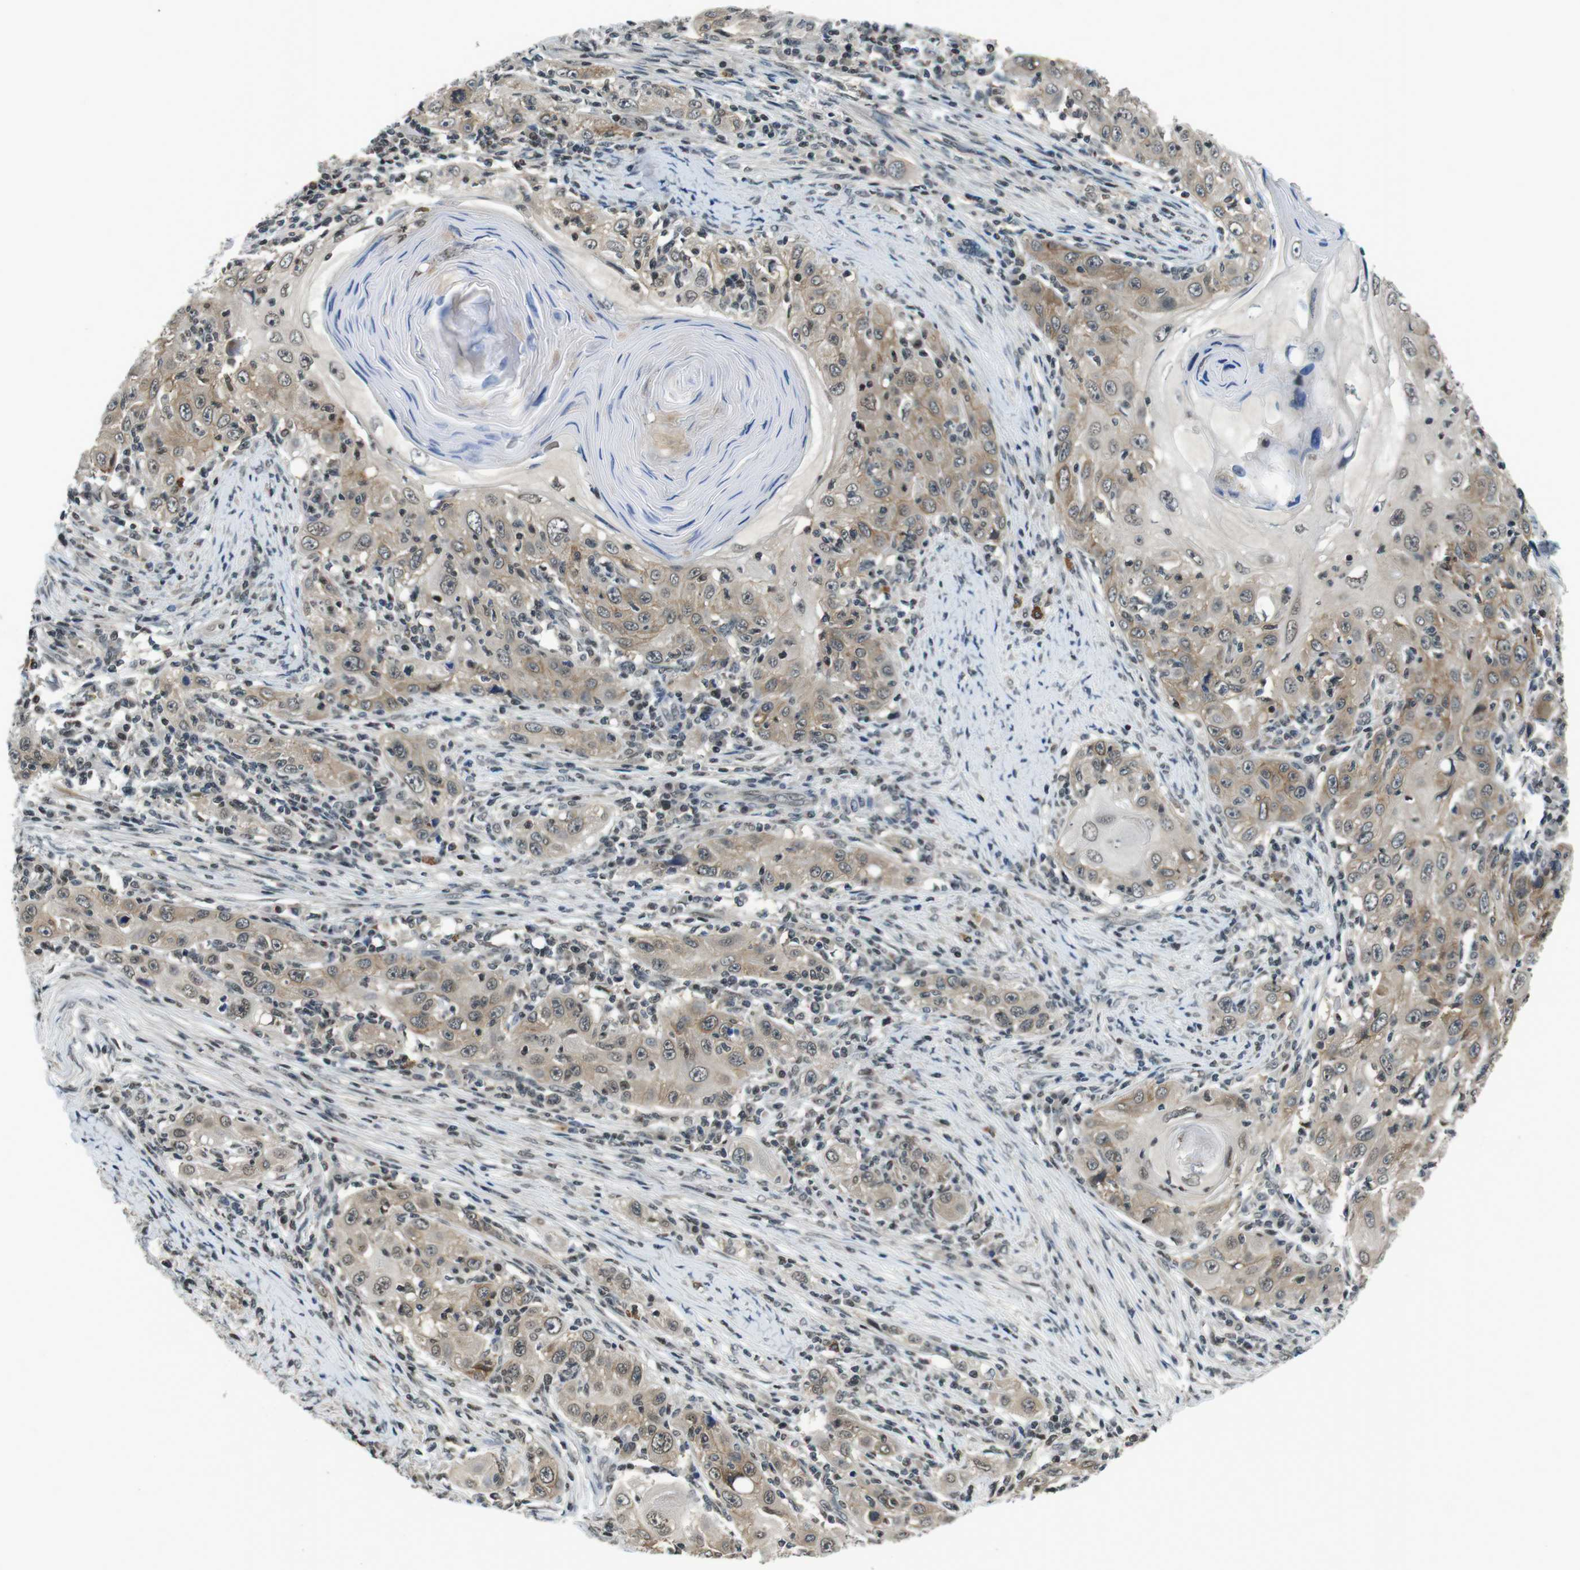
{"staining": {"intensity": "weak", "quantity": ">75%", "location": "cytoplasmic/membranous,nuclear"}, "tissue": "skin cancer", "cell_type": "Tumor cells", "image_type": "cancer", "snomed": [{"axis": "morphology", "description": "Squamous cell carcinoma, NOS"}, {"axis": "topography", "description": "Skin"}], "caption": "Immunohistochemistry micrograph of neoplastic tissue: human squamous cell carcinoma (skin) stained using IHC displays low levels of weak protein expression localized specifically in the cytoplasmic/membranous and nuclear of tumor cells, appearing as a cytoplasmic/membranous and nuclear brown color.", "gene": "NEK4", "patient": {"sex": "female", "age": 88}}